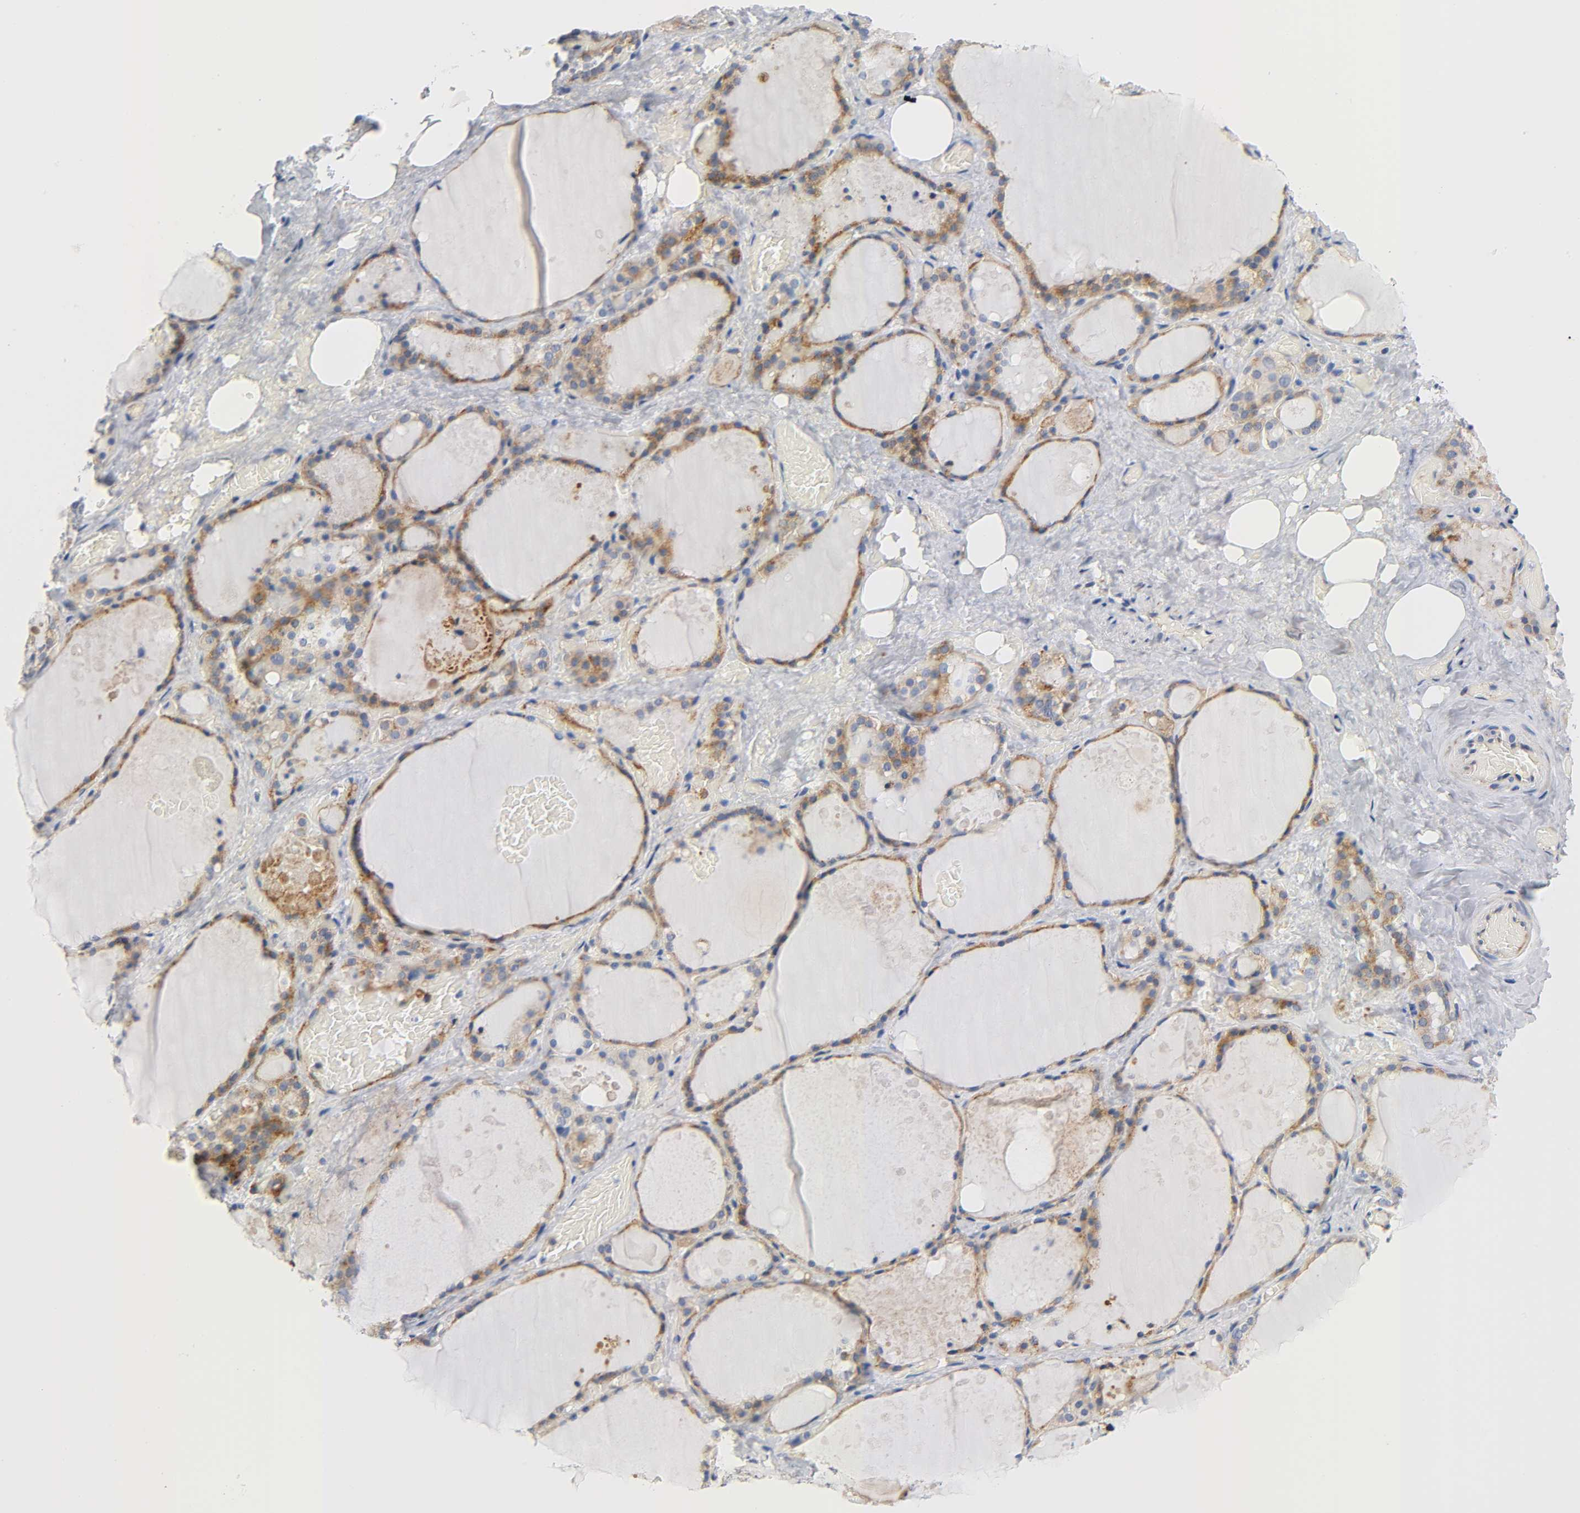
{"staining": {"intensity": "moderate", "quantity": ">75%", "location": "cytoplasmic/membranous"}, "tissue": "thyroid gland", "cell_type": "Glandular cells", "image_type": "normal", "snomed": [{"axis": "morphology", "description": "Normal tissue, NOS"}, {"axis": "topography", "description": "Thyroid gland"}], "caption": "Immunohistochemical staining of unremarkable human thyroid gland reveals medium levels of moderate cytoplasmic/membranous positivity in about >75% of glandular cells.", "gene": "REL", "patient": {"sex": "male", "age": 61}}